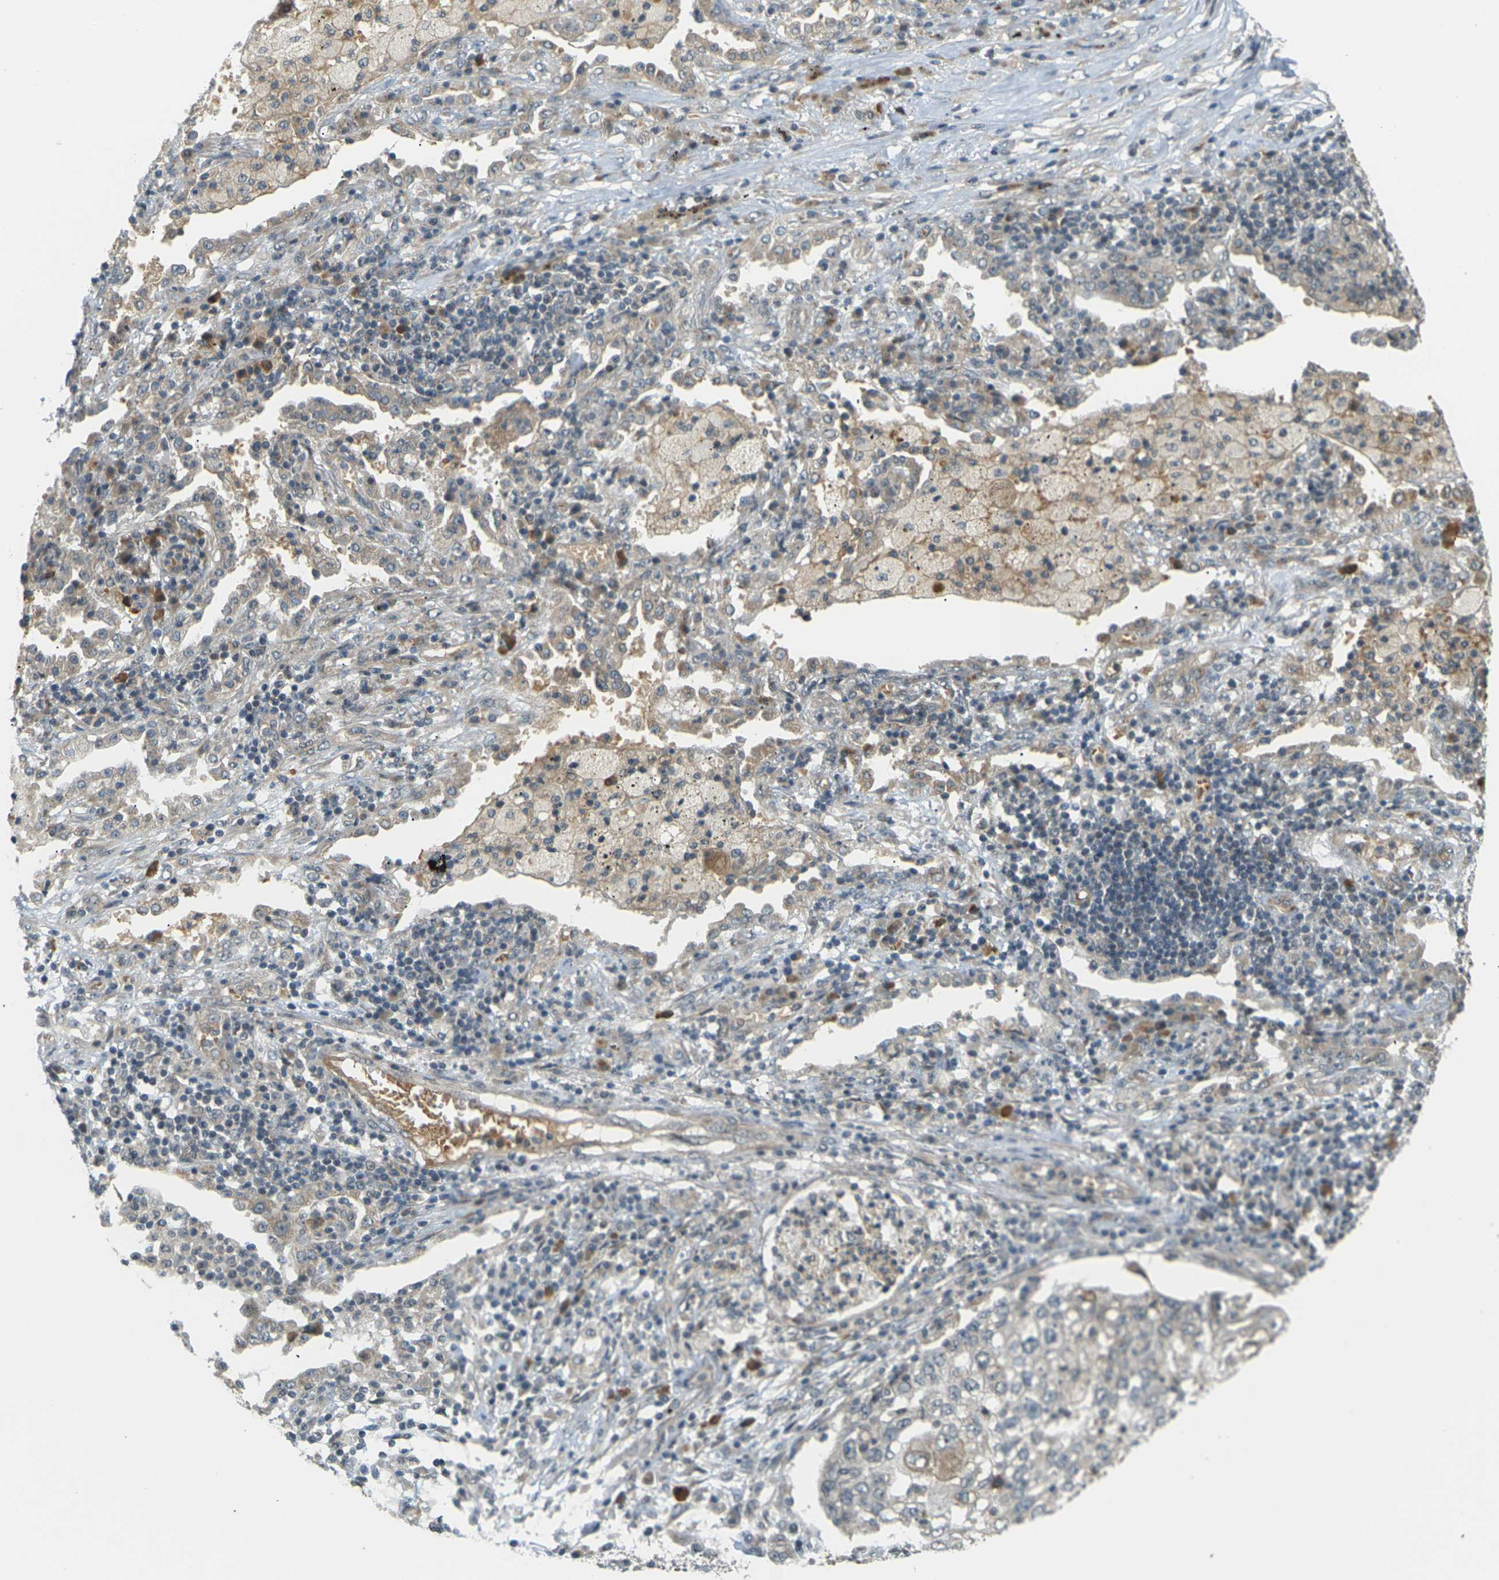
{"staining": {"intensity": "weak", "quantity": ">75%", "location": "cytoplasmic/membranous"}, "tissue": "lung cancer", "cell_type": "Tumor cells", "image_type": "cancer", "snomed": [{"axis": "morphology", "description": "Squamous cell carcinoma, NOS"}, {"axis": "topography", "description": "Lung"}], "caption": "Brown immunohistochemical staining in lung cancer reveals weak cytoplasmic/membranous expression in about >75% of tumor cells.", "gene": "SOCS6", "patient": {"sex": "female", "age": 63}}